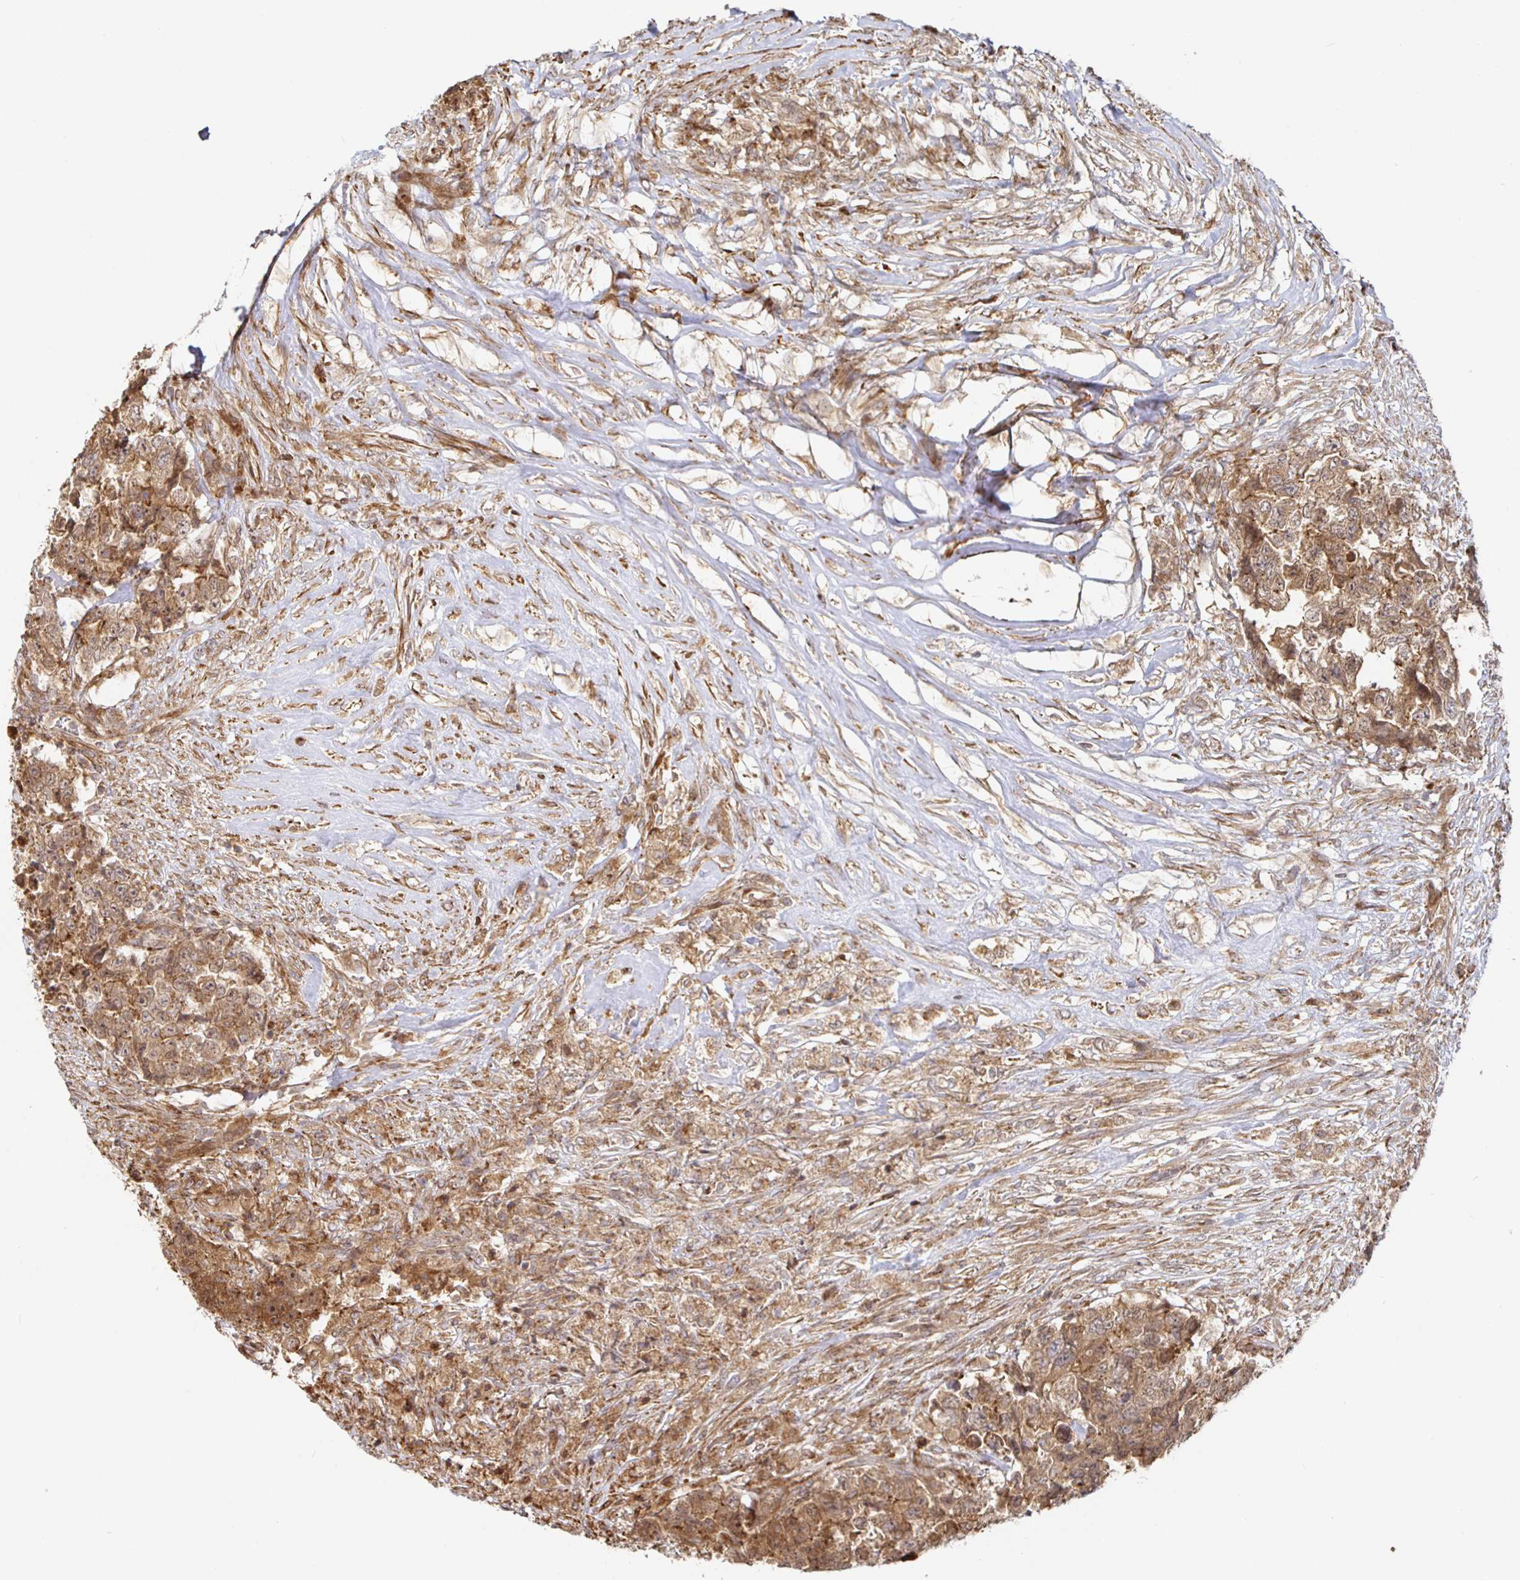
{"staining": {"intensity": "moderate", "quantity": ">75%", "location": "cytoplasmic/membranous"}, "tissue": "testis cancer", "cell_type": "Tumor cells", "image_type": "cancer", "snomed": [{"axis": "morphology", "description": "Carcinoma, Embryonal, NOS"}, {"axis": "topography", "description": "Testis"}], "caption": "Immunohistochemistry (IHC) of human testis cancer (embryonal carcinoma) reveals medium levels of moderate cytoplasmic/membranous expression in about >75% of tumor cells. Nuclei are stained in blue.", "gene": "STRAP", "patient": {"sex": "male", "age": 24}}